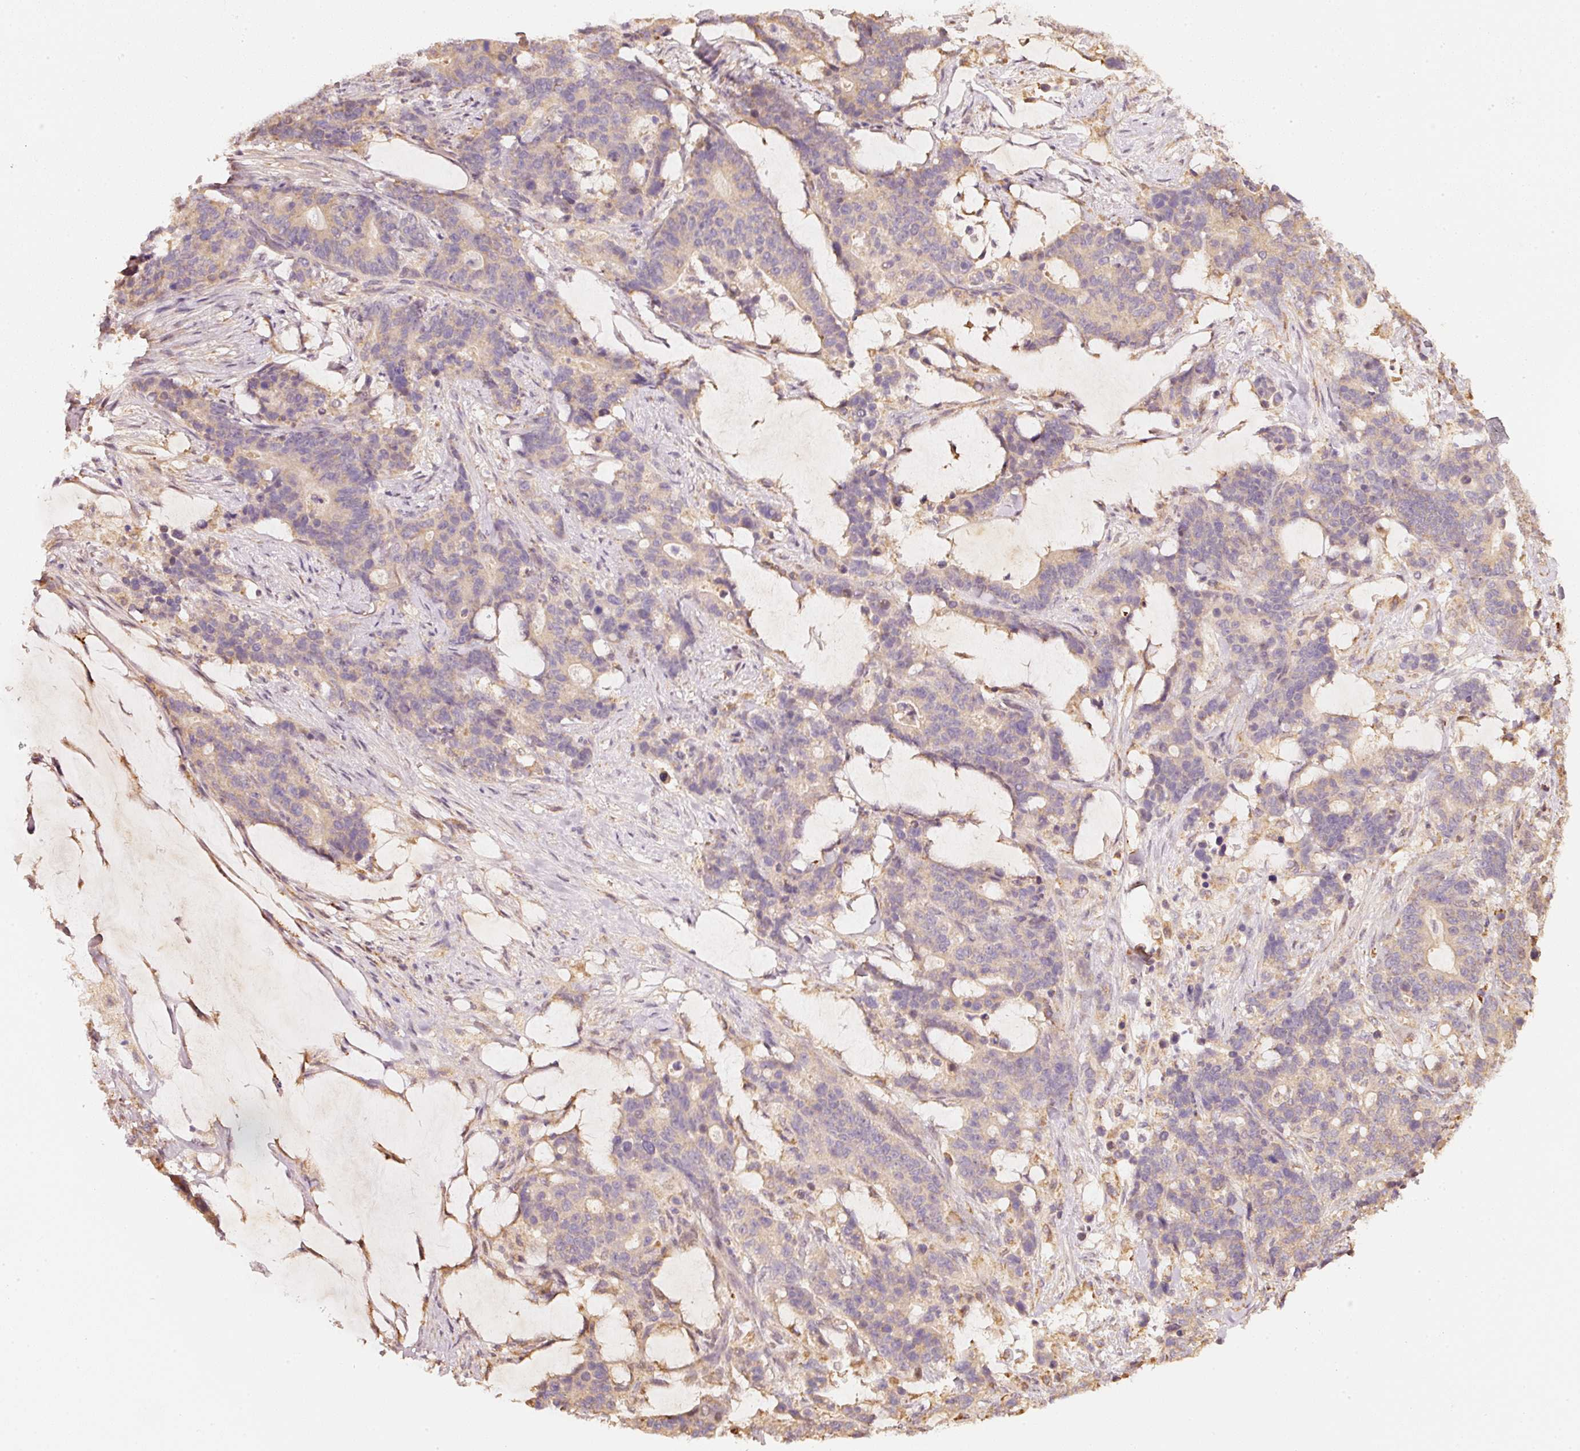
{"staining": {"intensity": "negative", "quantity": "none", "location": "none"}, "tissue": "stomach cancer", "cell_type": "Tumor cells", "image_type": "cancer", "snomed": [{"axis": "morphology", "description": "Normal tissue, NOS"}, {"axis": "morphology", "description": "Adenocarcinoma, NOS"}, {"axis": "topography", "description": "Stomach"}], "caption": "Stomach cancer (adenocarcinoma) was stained to show a protein in brown. There is no significant staining in tumor cells.", "gene": "RAB35", "patient": {"sex": "female", "age": 64}}